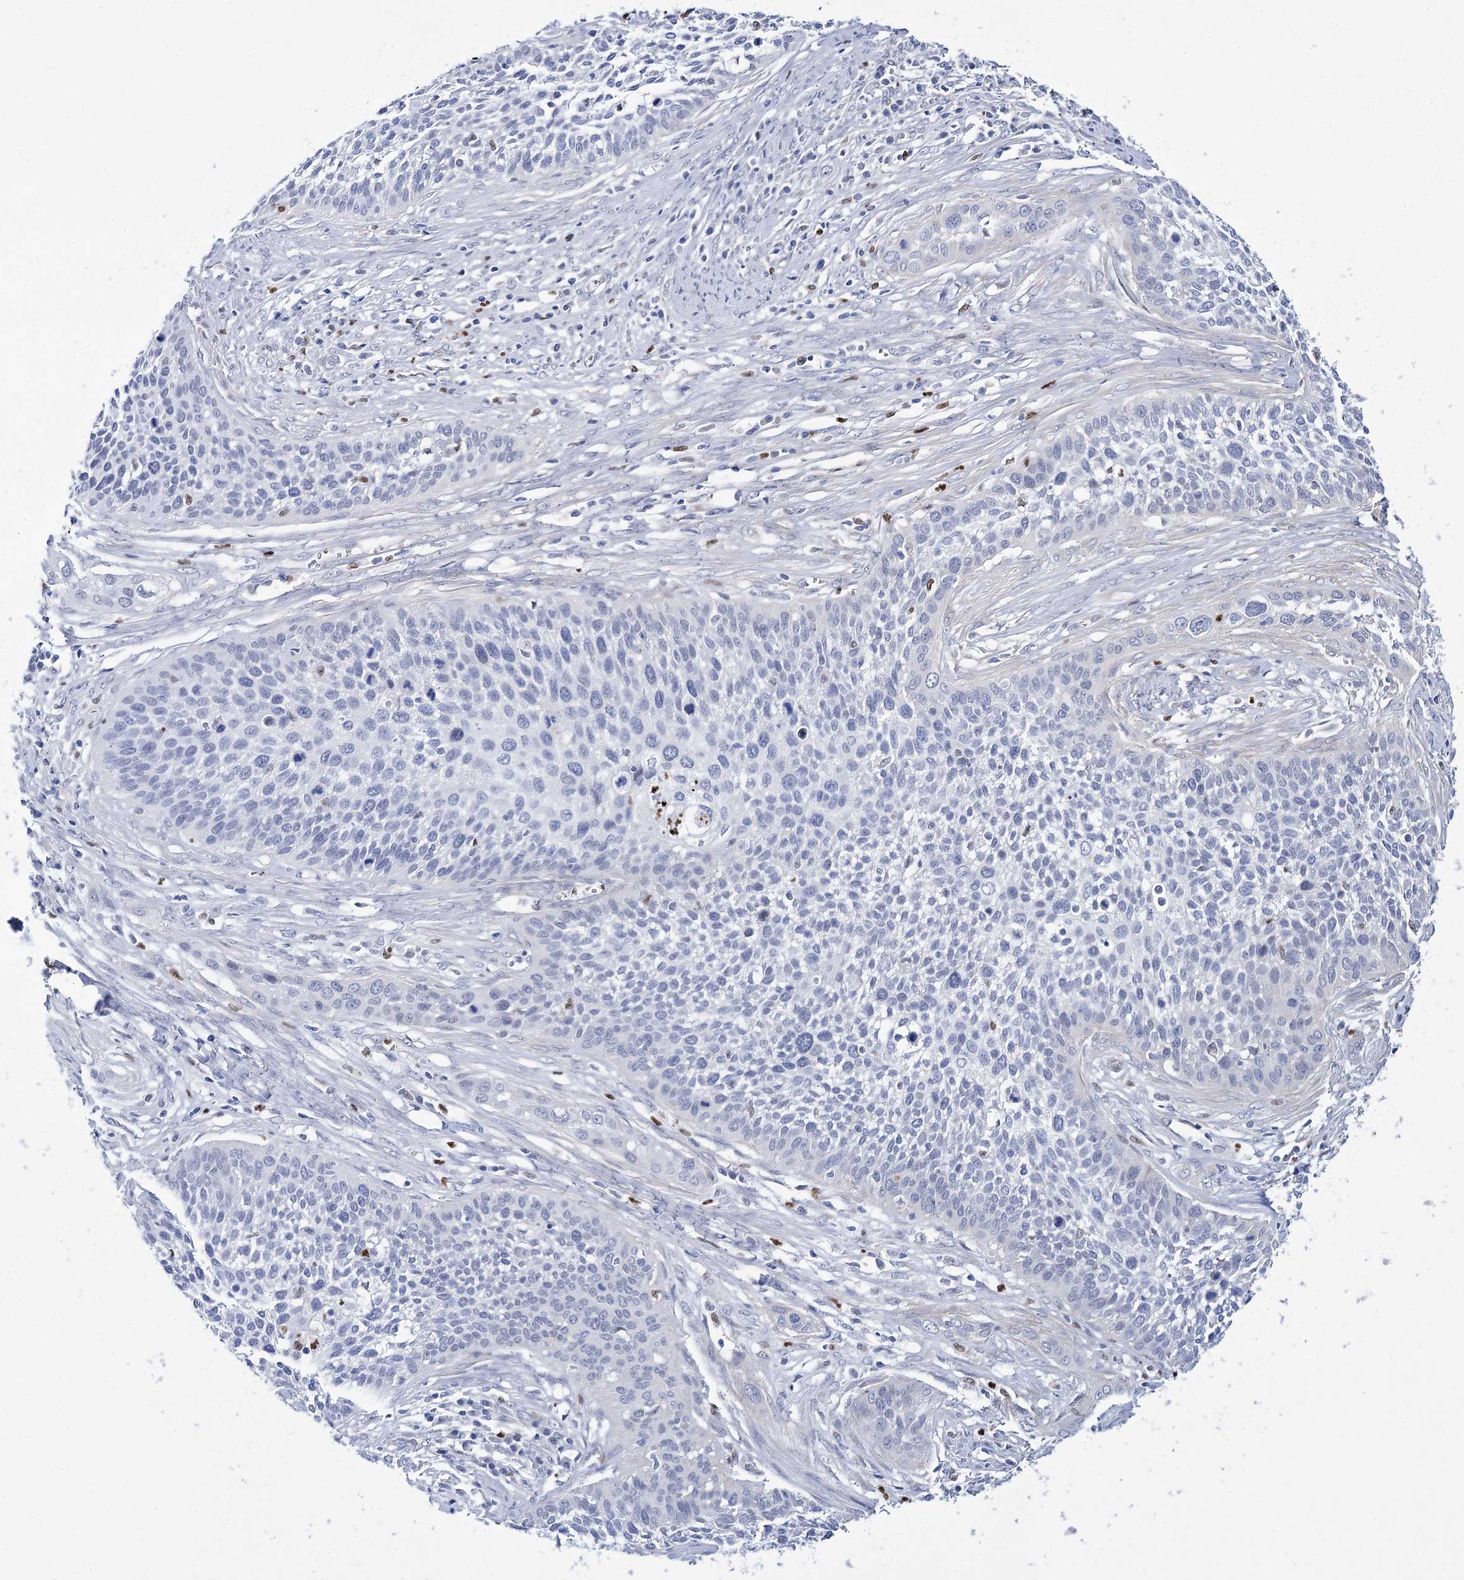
{"staining": {"intensity": "negative", "quantity": "none", "location": "none"}, "tissue": "cervical cancer", "cell_type": "Tumor cells", "image_type": "cancer", "snomed": [{"axis": "morphology", "description": "Squamous cell carcinoma, NOS"}, {"axis": "topography", "description": "Cervix"}], "caption": "High magnification brightfield microscopy of cervical cancer stained with DAB (brown) and counterstained with hematoxylin (blue): tumor cells show no significant expression. (DAB (3,3'-diaminobenzidine) immunohistochemistry visualized using brightfield microscopy, high magnification).", "gene": "THAP6", "patient": {"sex": "female", "age": 34}}